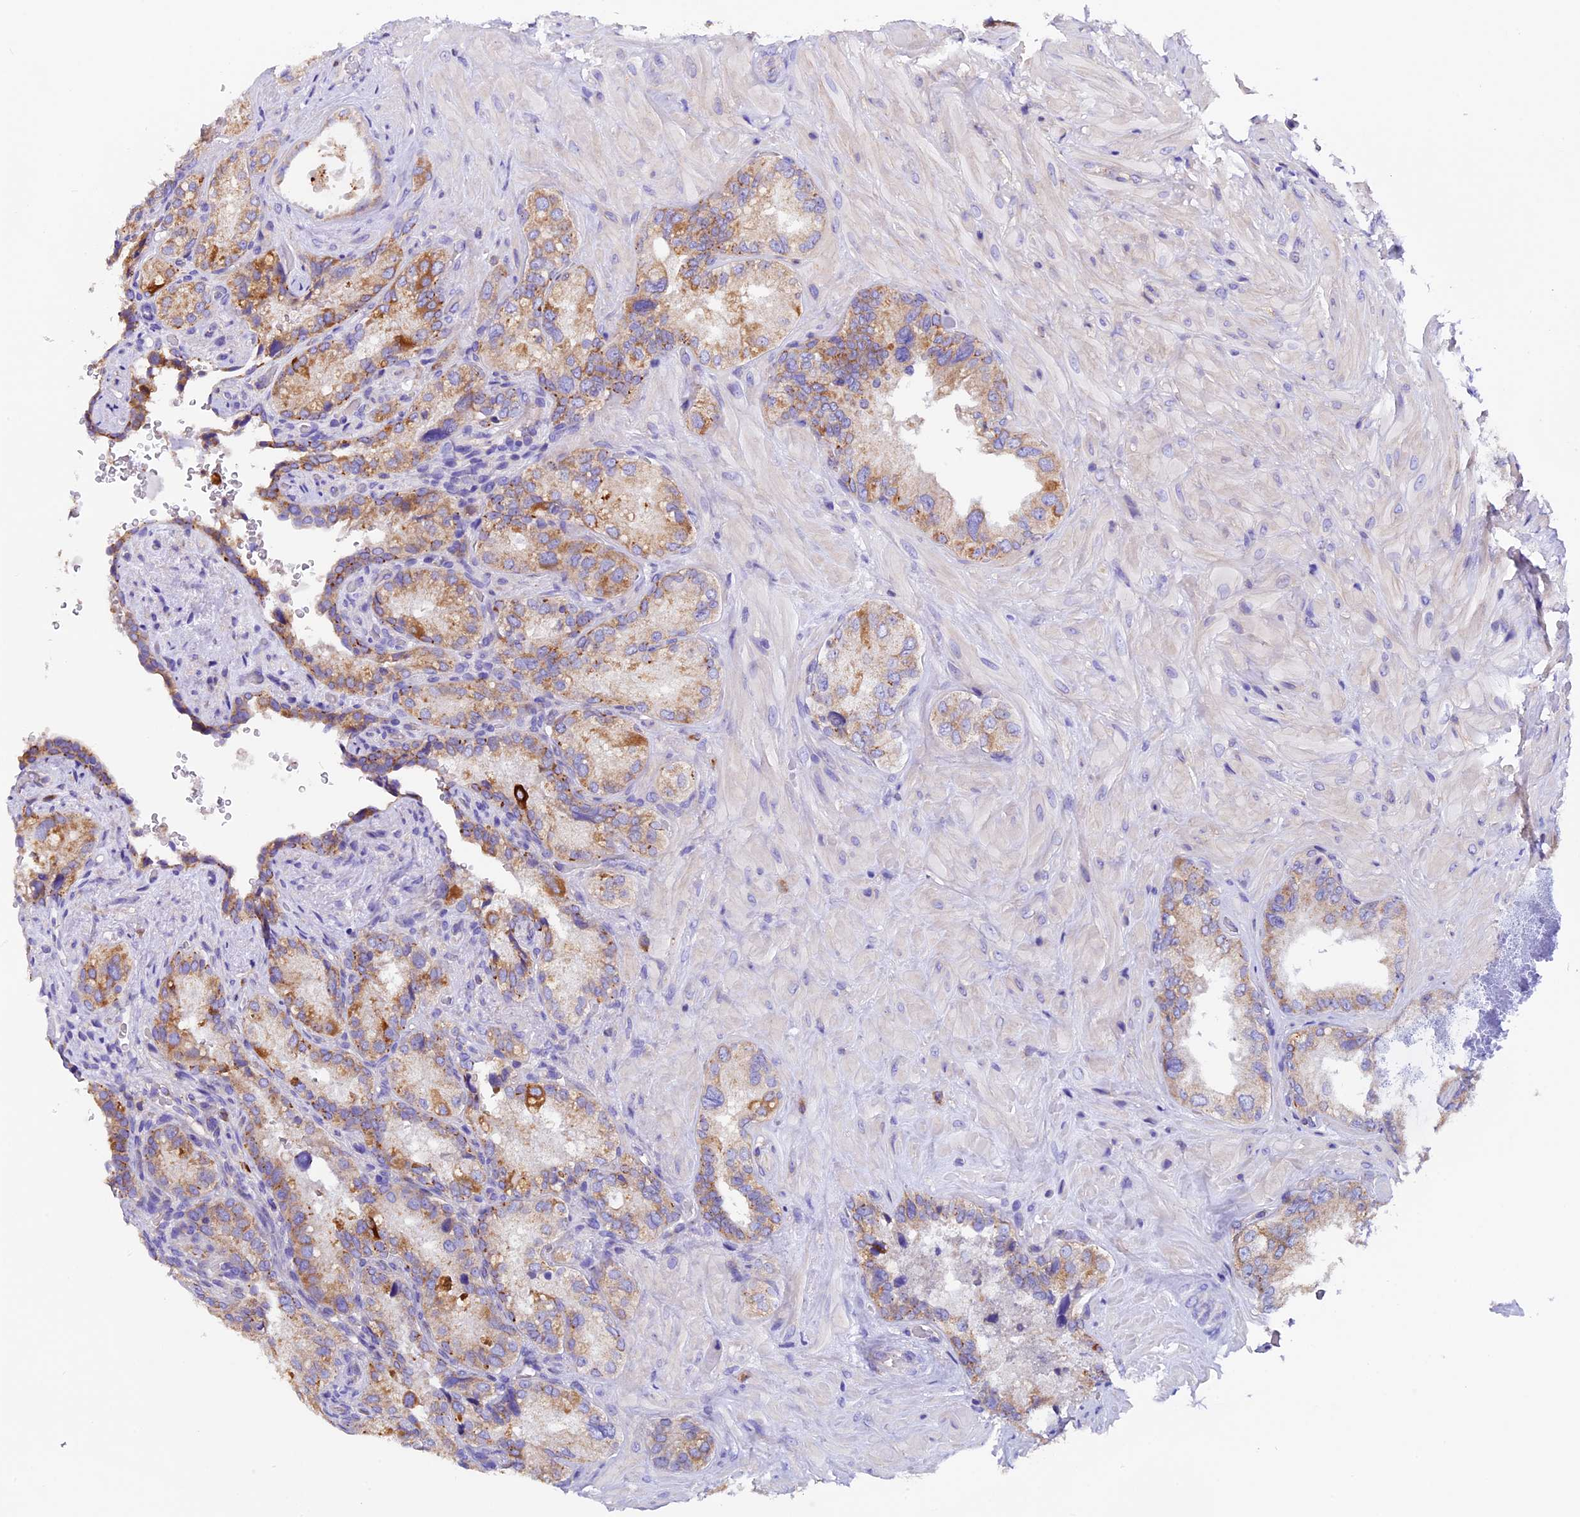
{"staining": {"intensity": "moderate", "quantity": "25%-75%", "location": "cytoplasmic/membranous"}, "tissue": "seminal vesicle", "cell_type": "Glandular cells", "image_type": "normal", "snomed": [{"axis": "morphology", "description": "Normal tissue, NOS"}, {"axis": "topography", "description": "Seminal veicle"}, {"axis": "topography", "description": "Peripheral nerve tissue"}], "caption": "IHC (DAB (3,3'-diaminobenzidine)) staining of benign human seminal vesicle reveals moderate cytoplasmic/membranous protein positivity in about 25%-75% of glandular cells. The staining was performed using DAB, with brown indicating positive protein expression. Nuclei are stained blue with hematoxylin.", "gene": "COMTD1", "patient": {"sex": "male", "age": 67}}